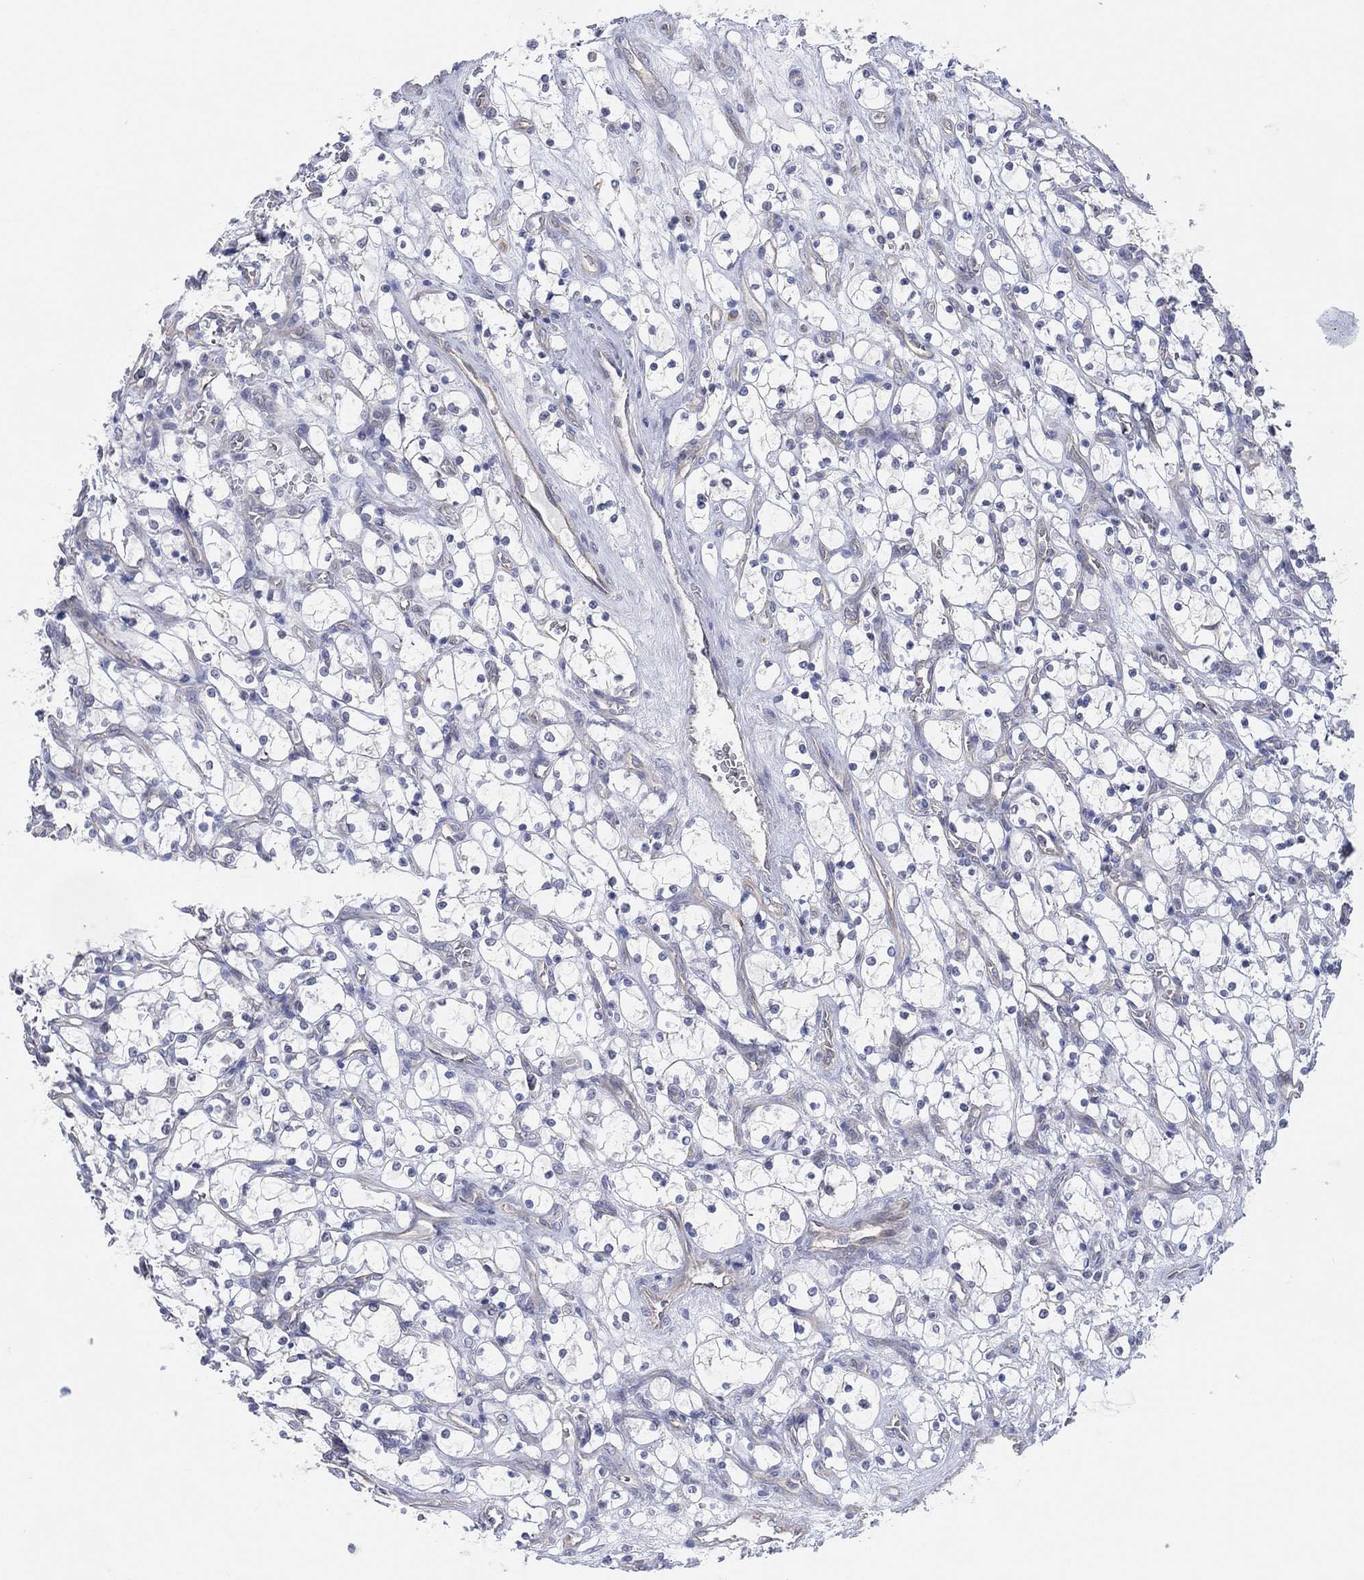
{"staining": {"intensity": "negative", "quantity": "none", "location": "none"}, "tissue": "renal cancer", "cell_type": "Tumor cells", "image_type": "cancer", "snomed": [{"axis": "morphology", "description": "Adenocarcinoma, NOS"}, {"axis": "topography", "description": "Kidney"}], "caption": "This is an immunohistochemistry histopathology image of human renal cancer. There is no staining in tumor cells.", "gene": "CFTR", "patient": {"sex": "female", "age": 69}}